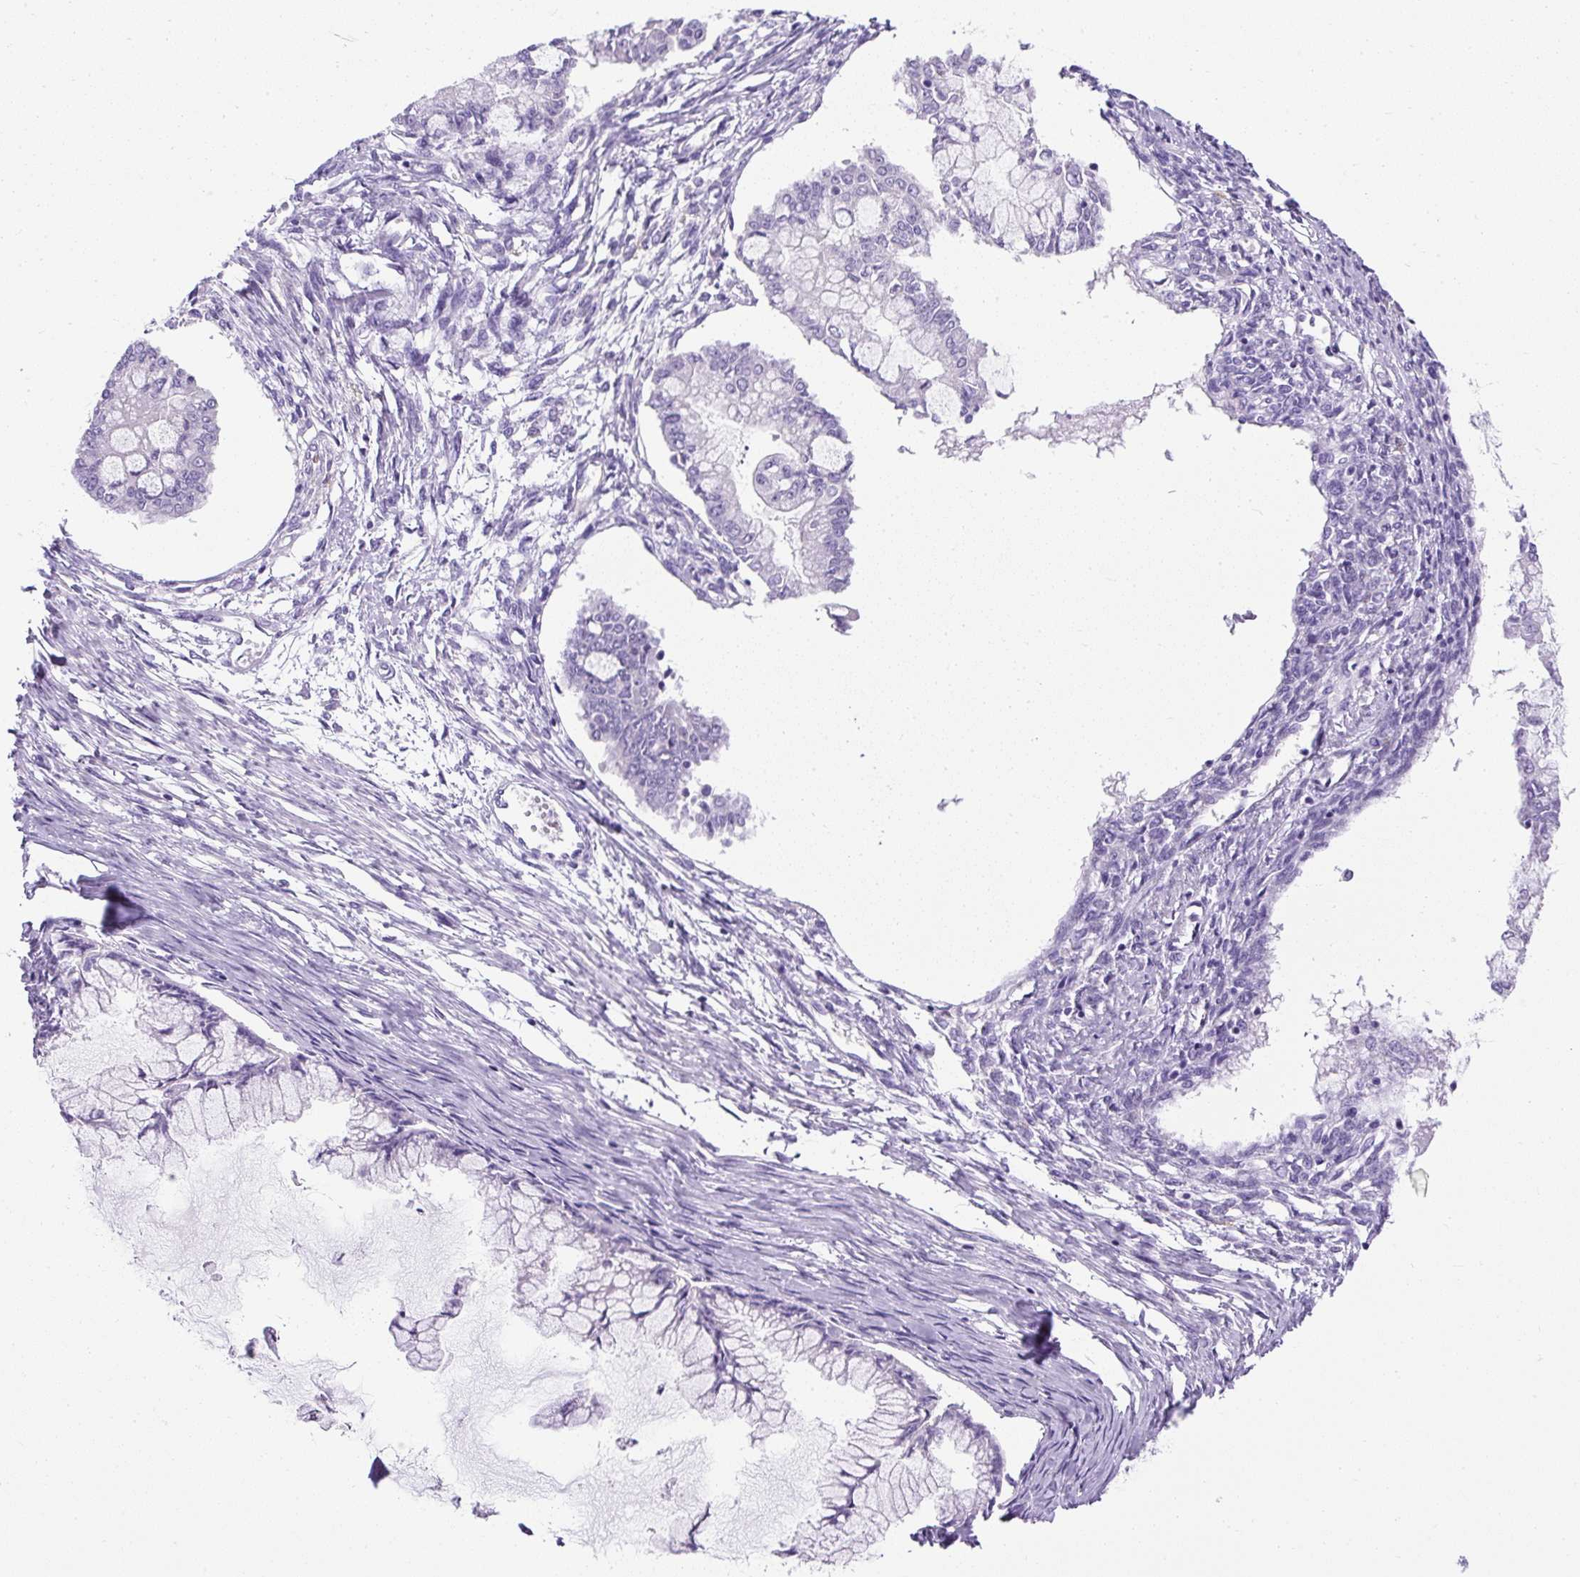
{"staining": {"intensity": "negative", "quantity": "none", "location": "none"}, "tissue": "ovarian cancer", "cell_type": "Tumor cells", "image_type": "cancer", "snomed": [{"axis": "morphology", "description": "Cystadenocarcinoma, mucinous, NOS"}, {"axis": "topography", "description": "Ovary"}], "caption": "A photomicrograph of human mucinous cystadenocarcinoma (ovarian) is negative for staining in tumor cells.", "gene": "C2CD4C", "patient": {"sex": "female", "age": 34}}